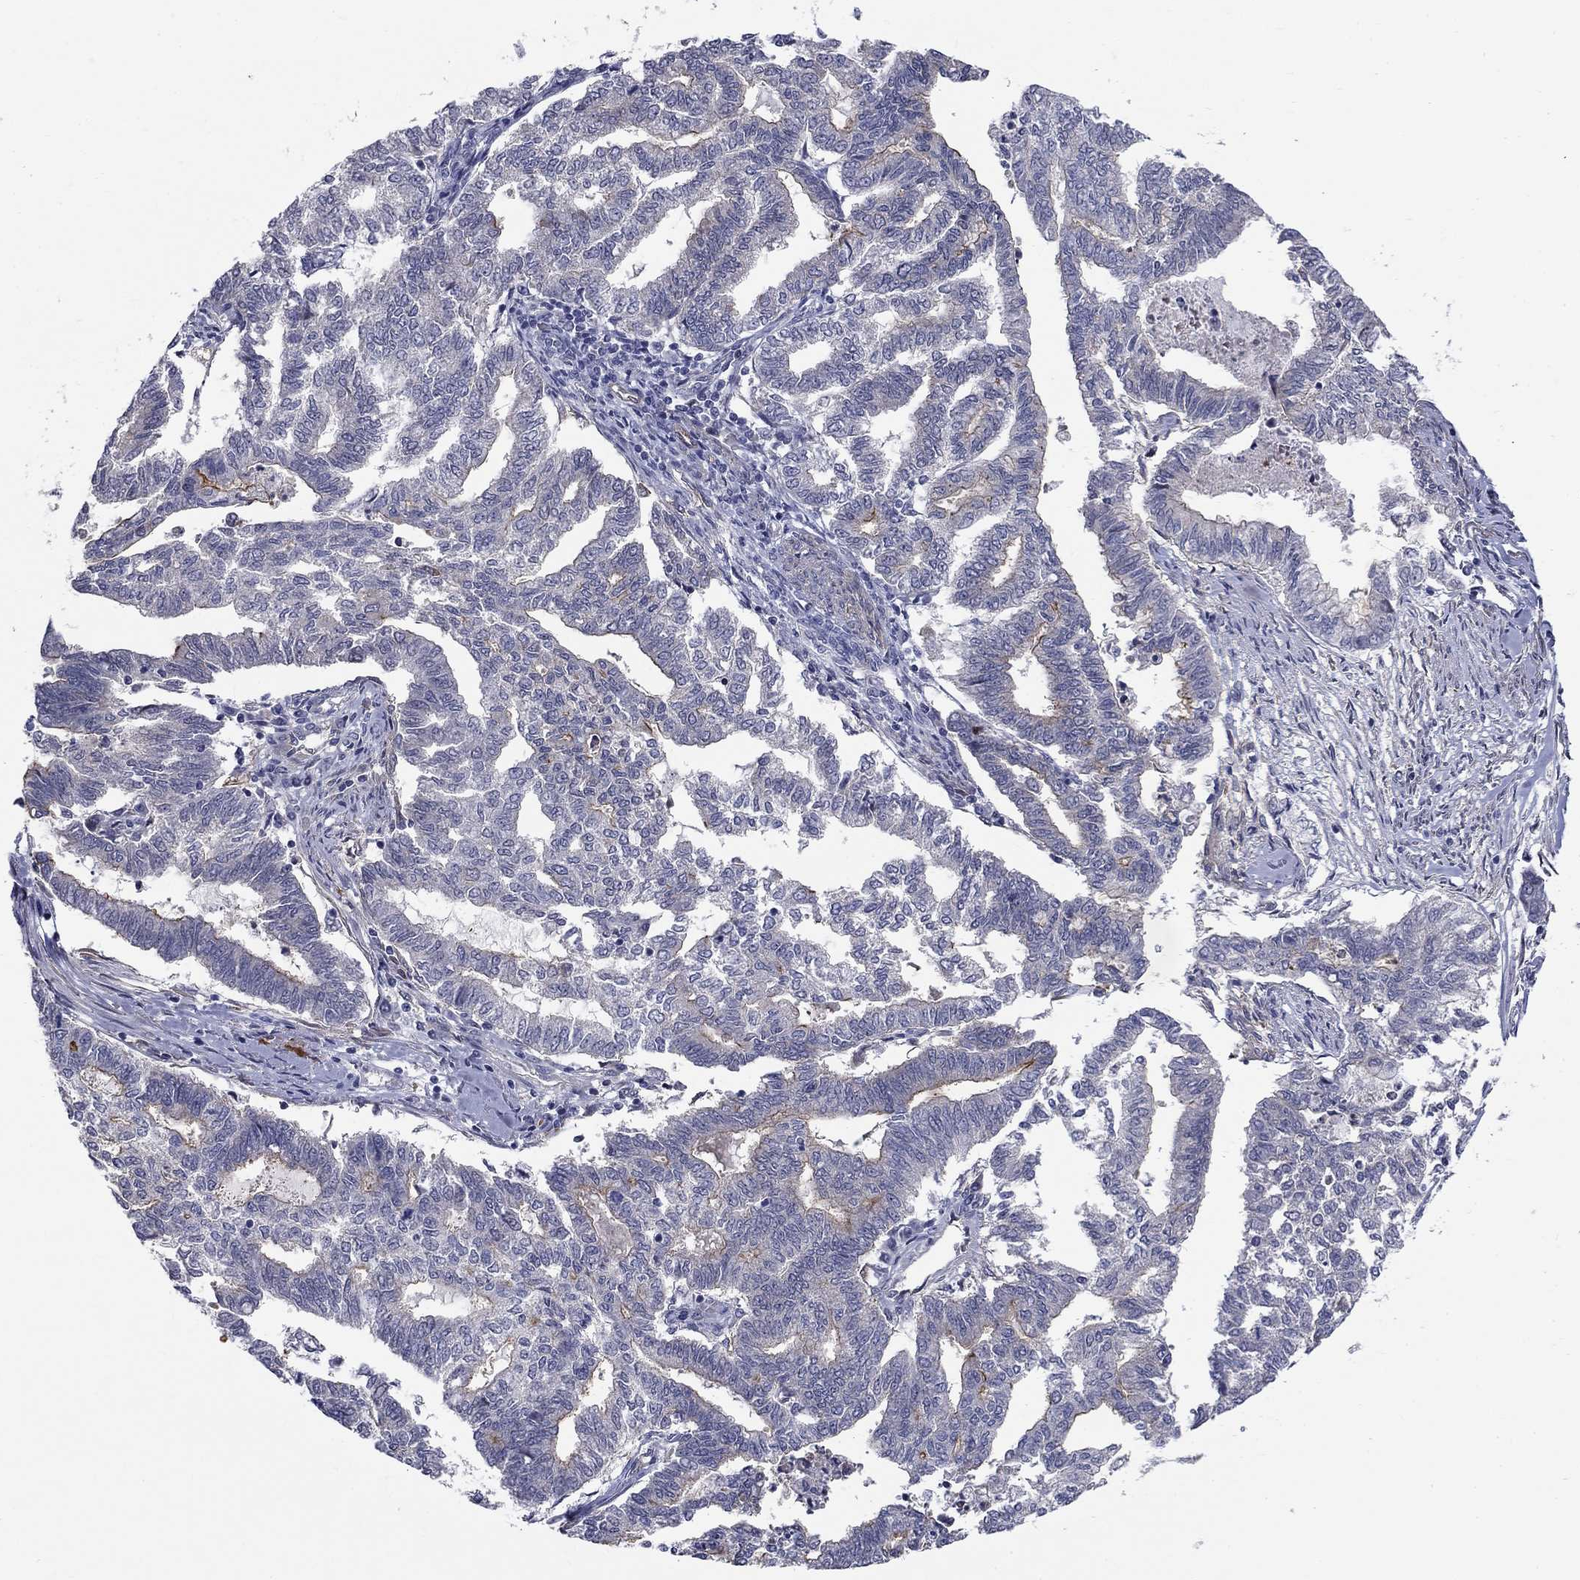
{"staining": {"intensity": "weak", "quantity": "<25%", "location": "cytoplasmic/membranous"}, "tissue": "endometrial cancer", "cell_type": "Tumor cells", "image_type": "cancer", "snomed": [{"axis": "morphology", "description": "Adenocarcinoma, NOS"}, {"axis": "topography", "description": "Endometrium"}], "caption": "DAB (3,3'-diaminobenzidine) immunohistochemical staining of endometrial cancer (adenocarcinoma) exhibits no significant staining in tumor cells.", "gene": "SLC1A1", "patient": {"sex": "female", "age": 79}}